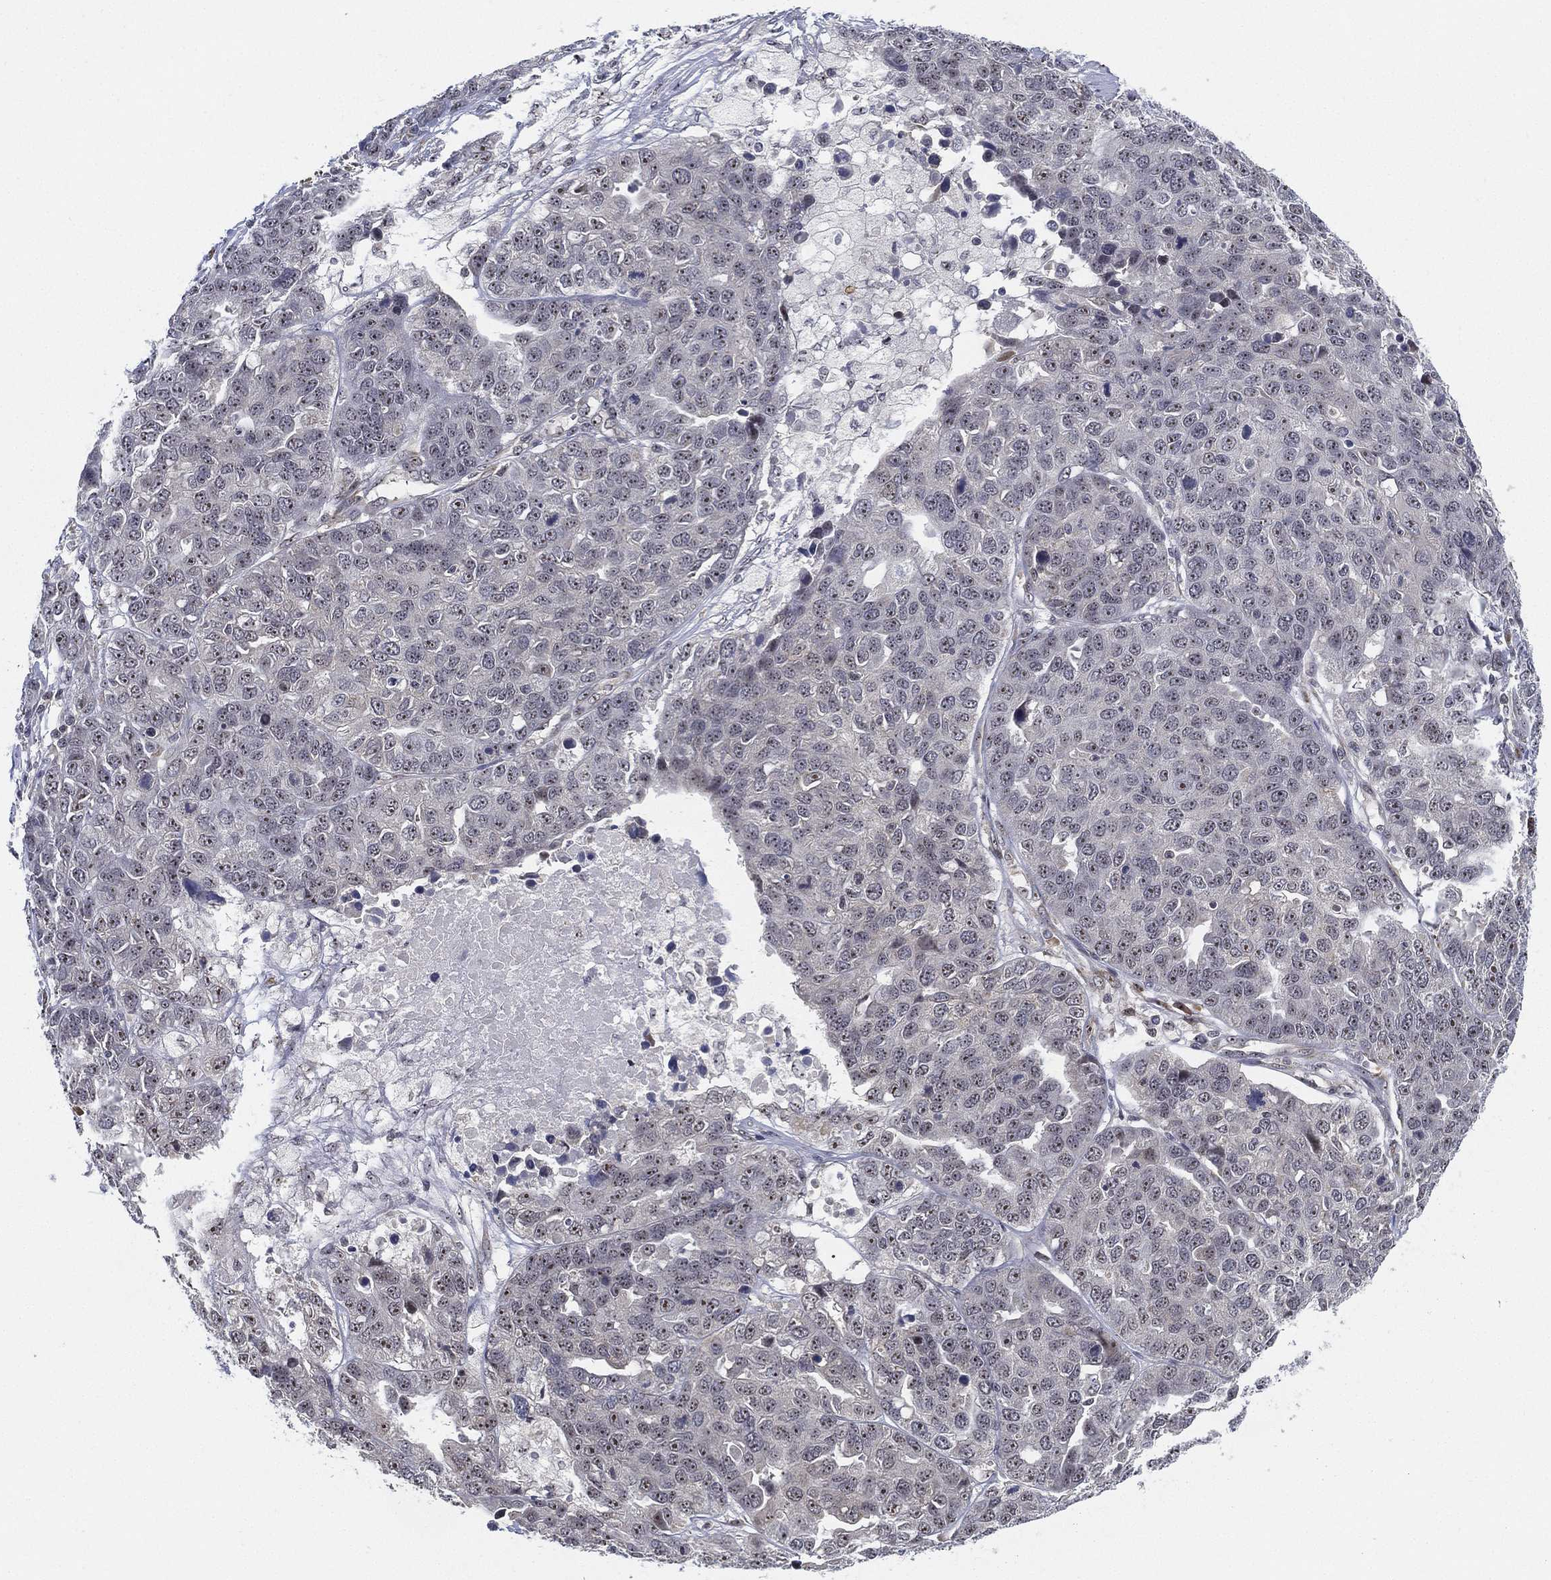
{"staining": {"intensity": "weak", "quantity": "25%-75%", "location": "nuclear"}, "tissue": "ovarian cancer", "cell_type": "Tumor cells", "image_type": "cancer", "snomed": [{"axis": "morphology", "description": "Cystadenocarcinoma, serous, NOS"}, {"axis": "topography", "description": "Ovary"}], "caption": "The image reveals immunohistochemical staining of ovarian serous cystadenocarcinoma. There is weak nuclear staining is appreciated in about 25%-75% of tumor cells.", "gene": "PPP1R16B", "patient": {"sex": "female", "age": 87}}